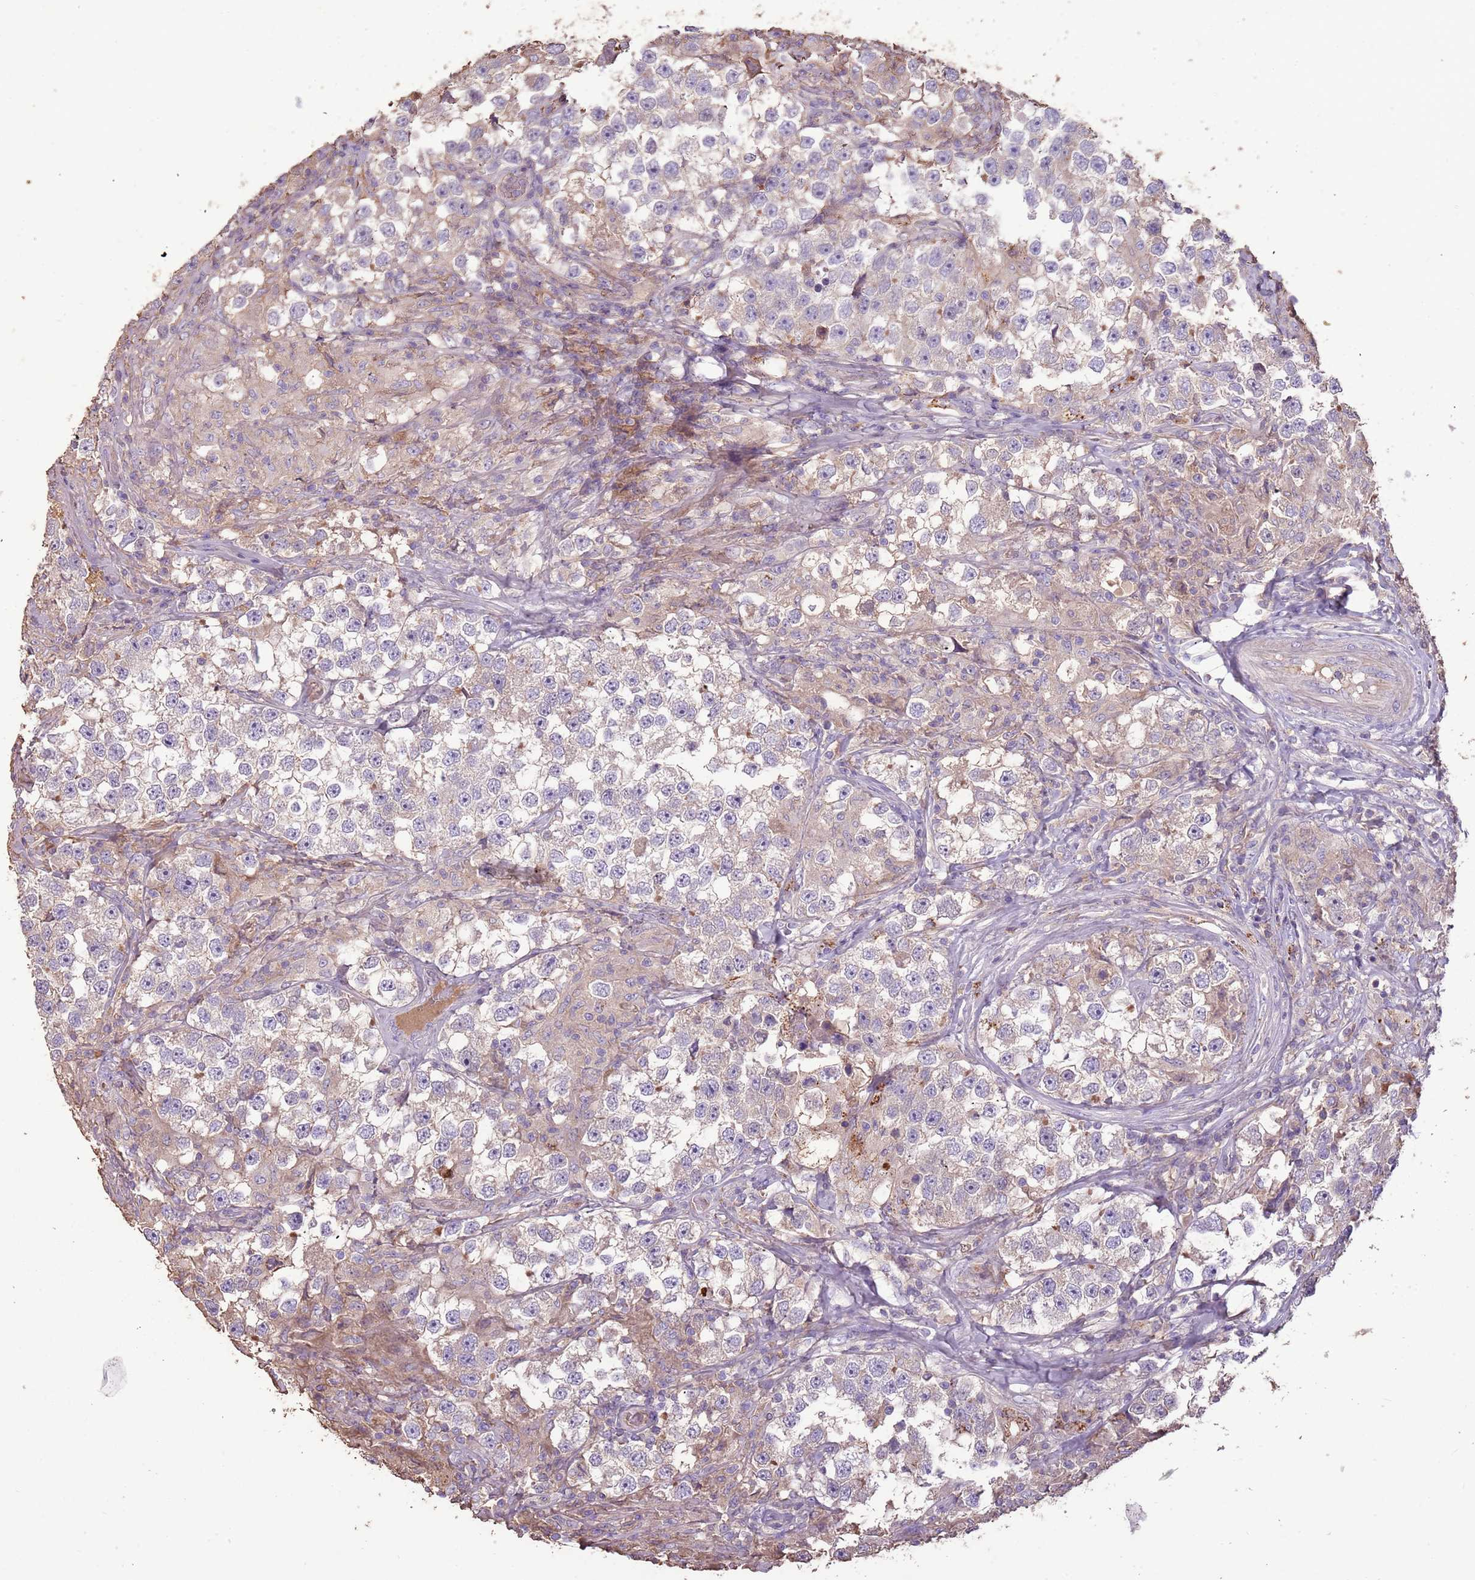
{"staining": {"intensity": "negative", "quantity": "none", "location": "none"}, "tissue": "testis cancer", "cell_type": "Tumor cells", "image_type": "cancer", "snomed": [{"axis": "morphology", "description": "Seminoma, NOS"}, {"axis": "topography", "description": "Testis"}], "caption": "A histopathology image of testis cancer (seminoma) stained for a protein exhibits no brown staining in tumor cells. (DAB (3,3'-diaminobenzidine) IHC, high magnification).", "gene": "FECH", "patient": {"sex": "male", "age": 46}}